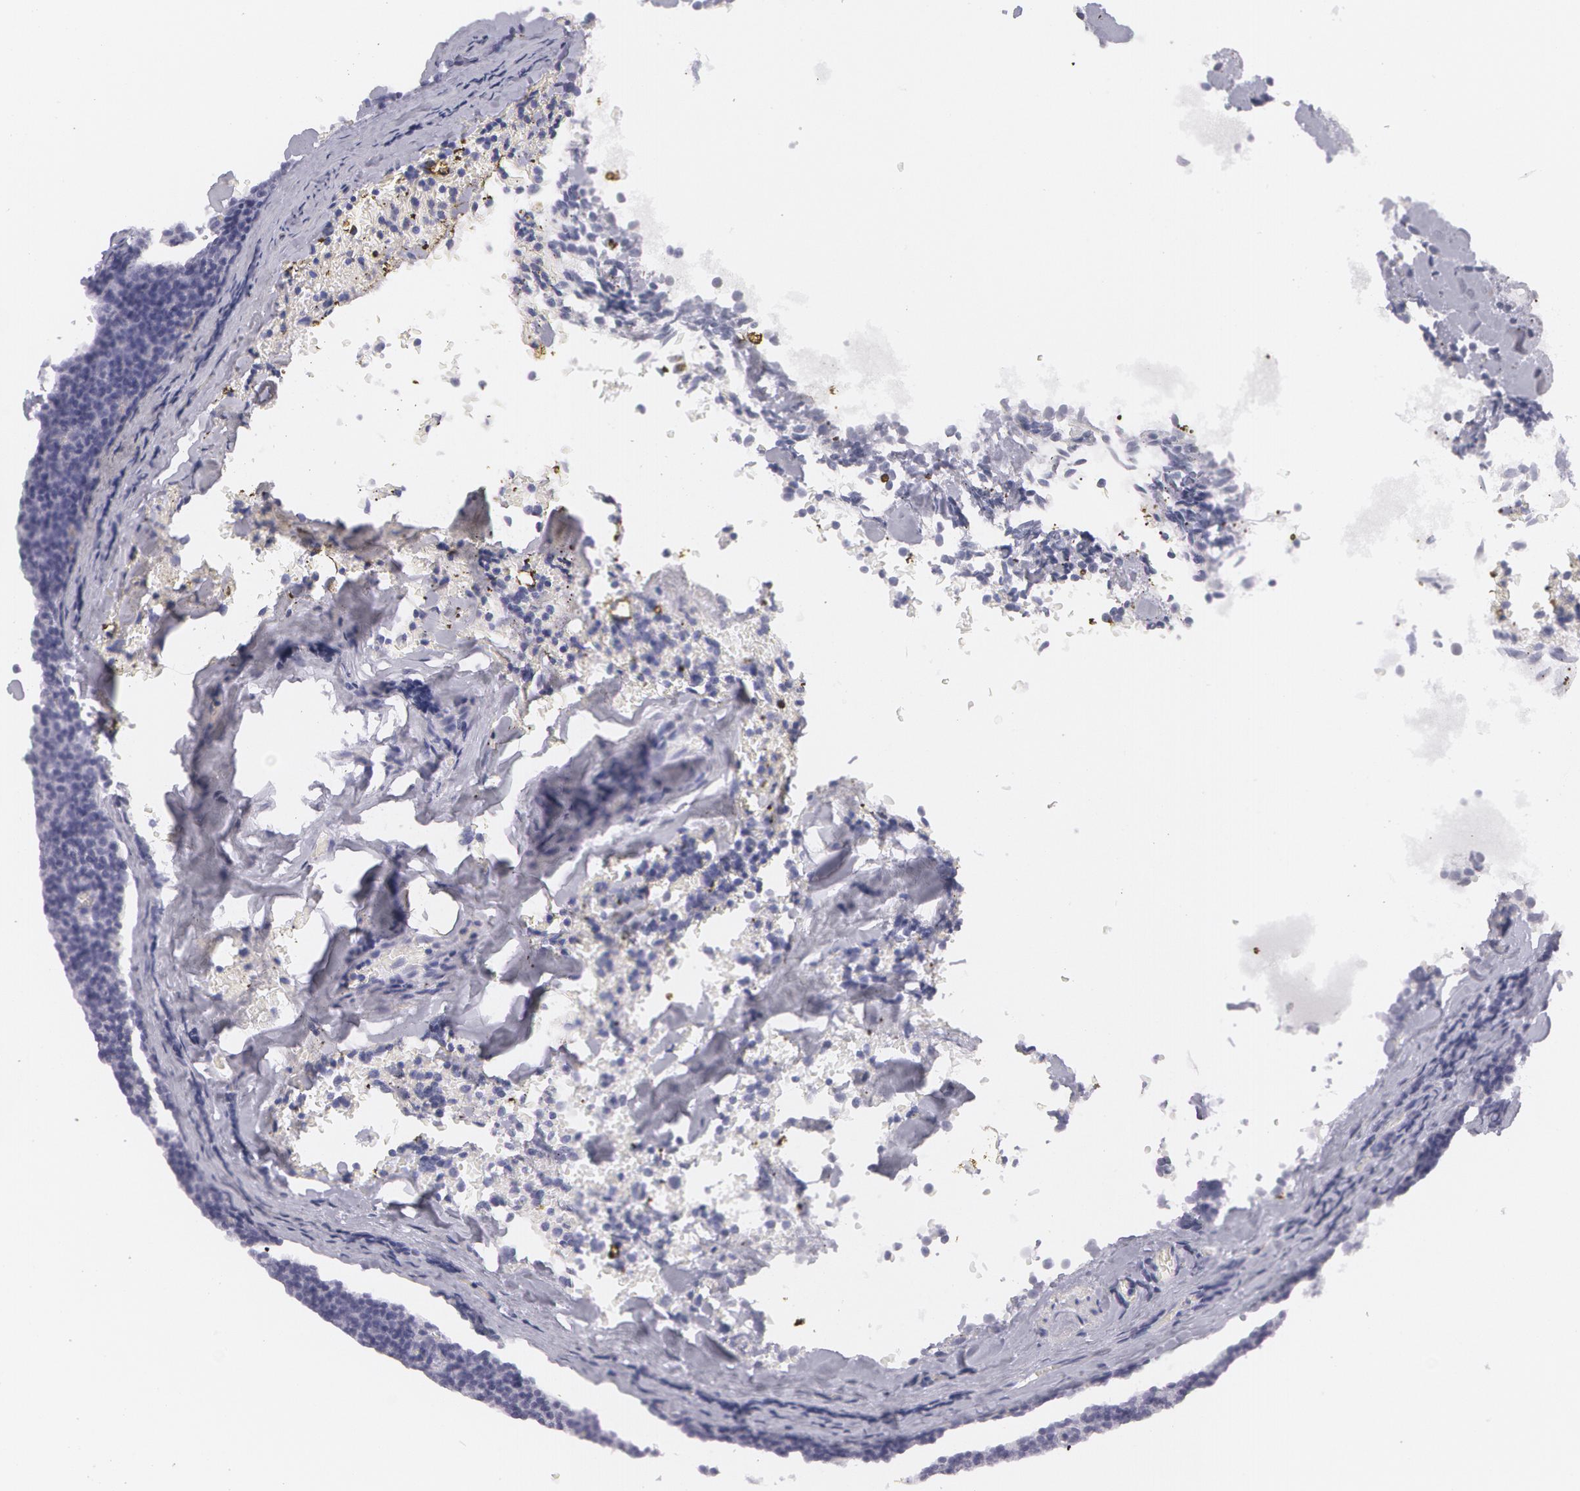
{"staining": {"intensity": "negative", "quantity": "none", "location": "none"}, "tissue": "lymphoma", "cell_type": "Tumor cells", "image_type": "cancer", "snomed": [{"axis": "morphology", "description": "Malignant lymphoma, non-Hodgkin's type, Low grade"}, {"axis": "topography", "description": "Lymph node"}], "caption": "DAB immunohistochemical staining of human lymphoma shows no significant expression in tumor cells.", "gene": "AMACR", "patient": {"sex": "male", "age": 57}}